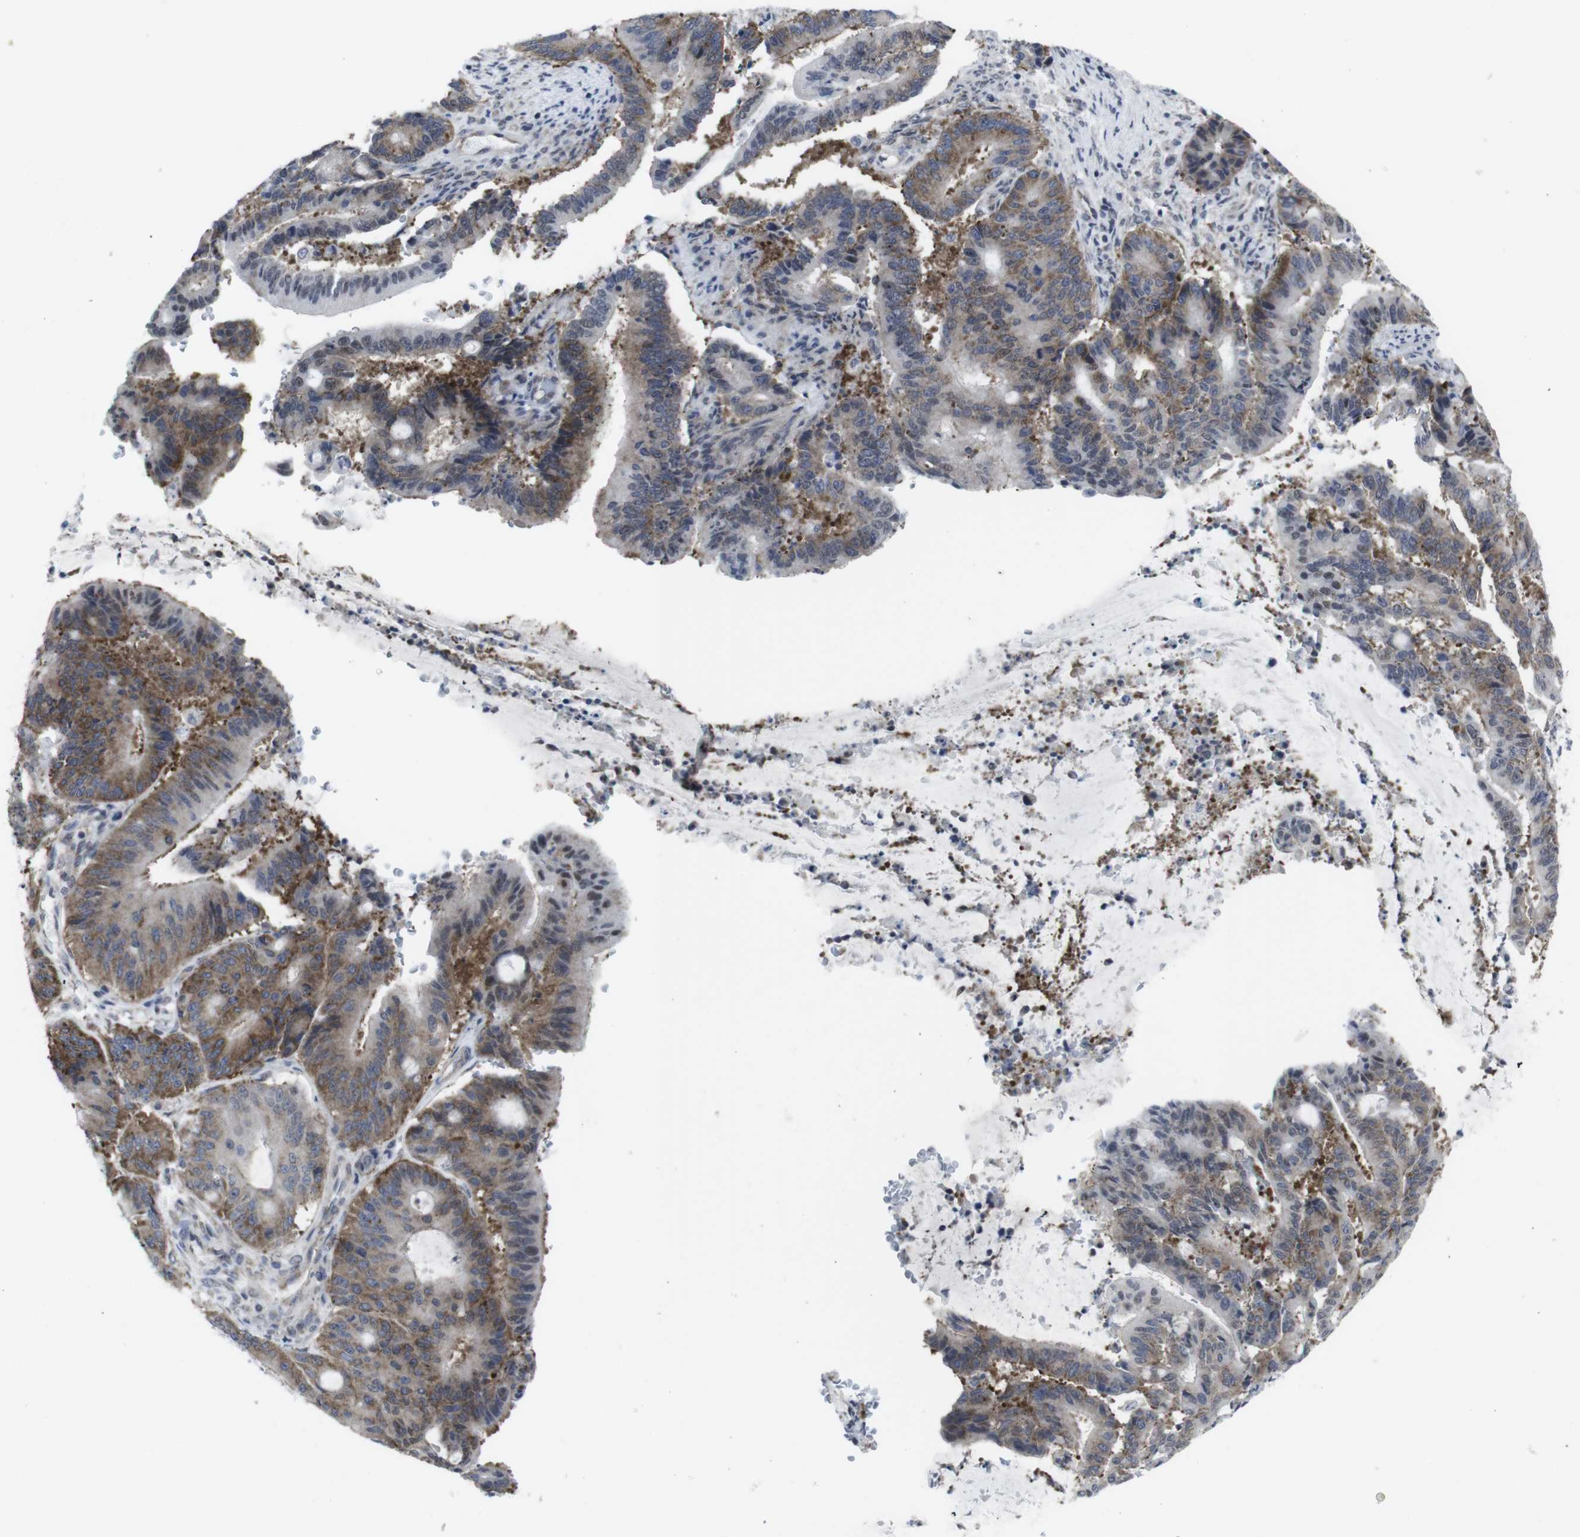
{"staining": {"intensity": "moderate", "quantity": "25%-75%", "location": "cytoplasmic/membranous,nuclear"}, "tissue": "liver cancer", "cell_type": "Tumor cells", "image_type": "cancer", "snomed": [{"axis": "morphology", "description": "Cholangiocarcinoma"}, {"axis": "topography", "description": "Liver"}], "caption": "Moderate cytoplasmic/membranous and nuclear expression is appreciated in about 25%-75% of tumor cells in liver cancer (cholangiocarcinoma).", "gene": "GEMIN2", "patient": {"sex": "female", "age": 73}}